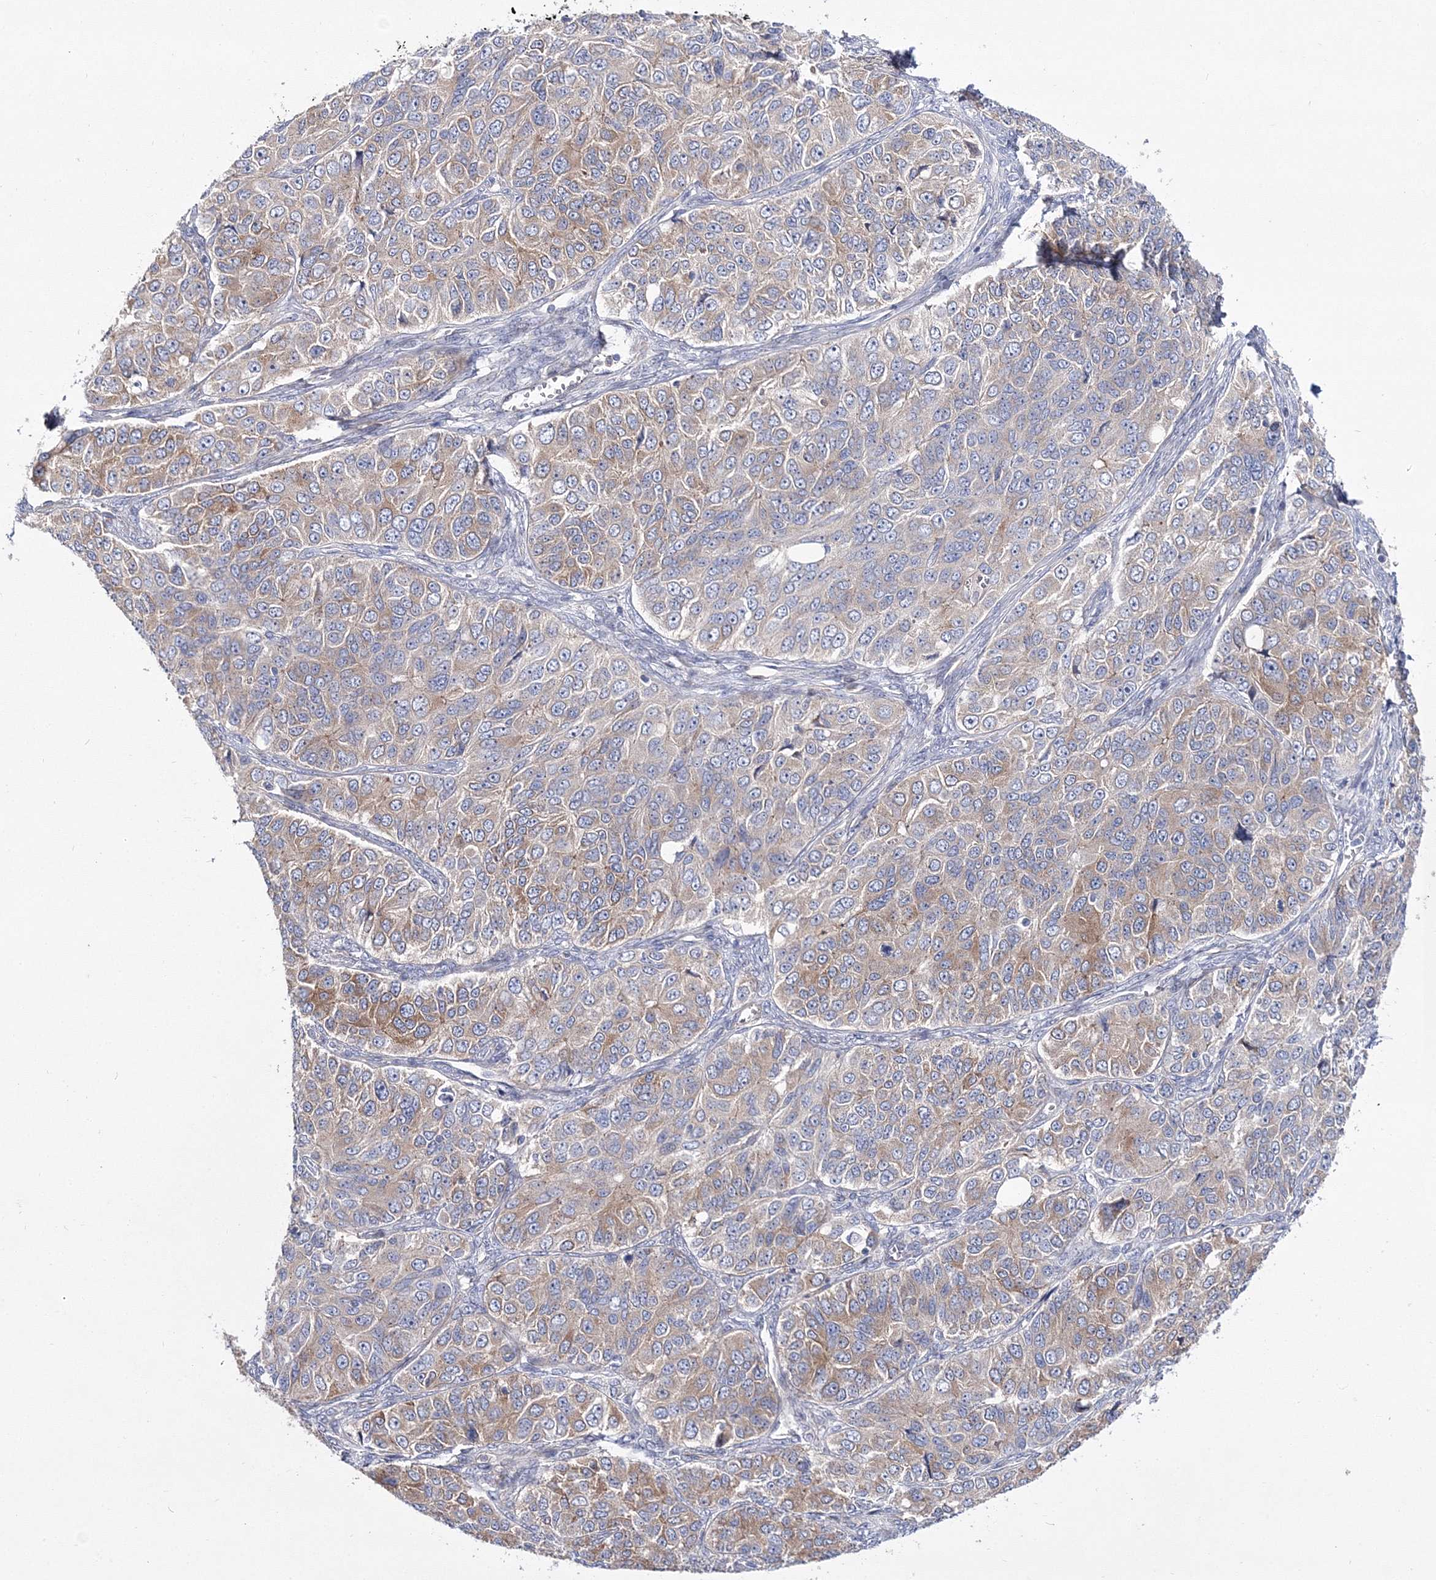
{"staining": {"intensity": "moderate", "quantity": "25%-75%", "location": "cytoplasmic/membranous"}, "tissue": "ovarian cancer", "cell_type": "Tumor cells", "image_type": "cancer", "snomed": [{"axis": "morphology", "description": "Carcinoma, endometroid"}, {"axis": "topography", "description": "Ovary"}], "caption": "This micrograph reveals IHC staining of human endometroid carcinoma (ovarian), with medium moderate cytoplasmic/membranous staining in approximately 25%-75% of tumor cells.", "gene": "ARHGAP32", "patient": {"sex": "female", "age": 51}}